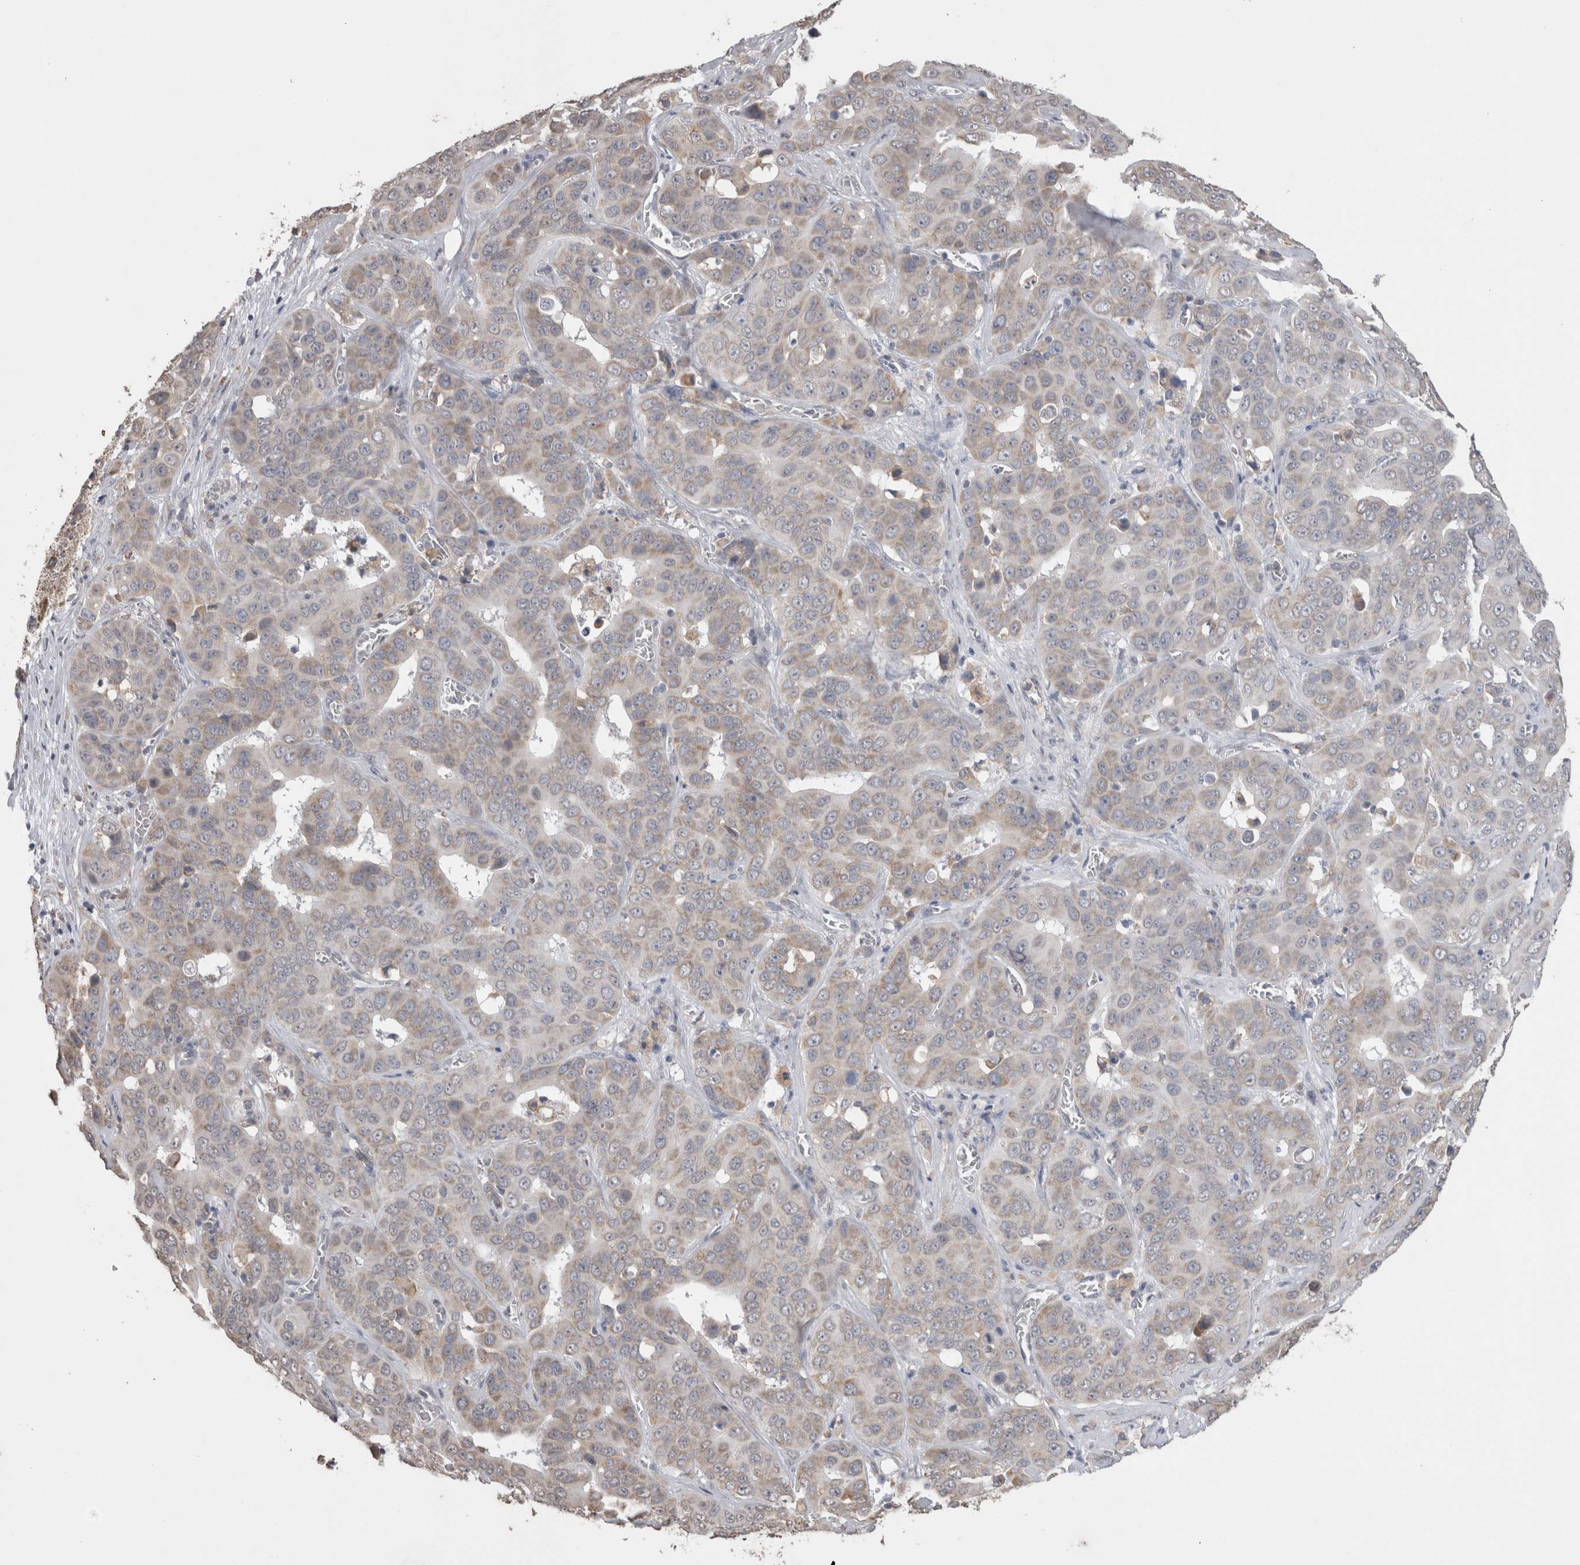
{"staining": {"intensity": "negative", "quantity": "none", "location": "none"}, "tissue": "liver cancer", "cell_type": "Tumor cells", "image_type": "cancer", "snomed": [{"axis": "morphology", "description": "Cholangiocarcinoma"}, {"axis": "topography", "description": "Liver"}], "caption": "An IHC photomicrograph of liver cancer is shown. There is no staining in tumor cells of liver cancer.", "gene": "NOMO1", "patient": {"sex": "female", "age": 52}}